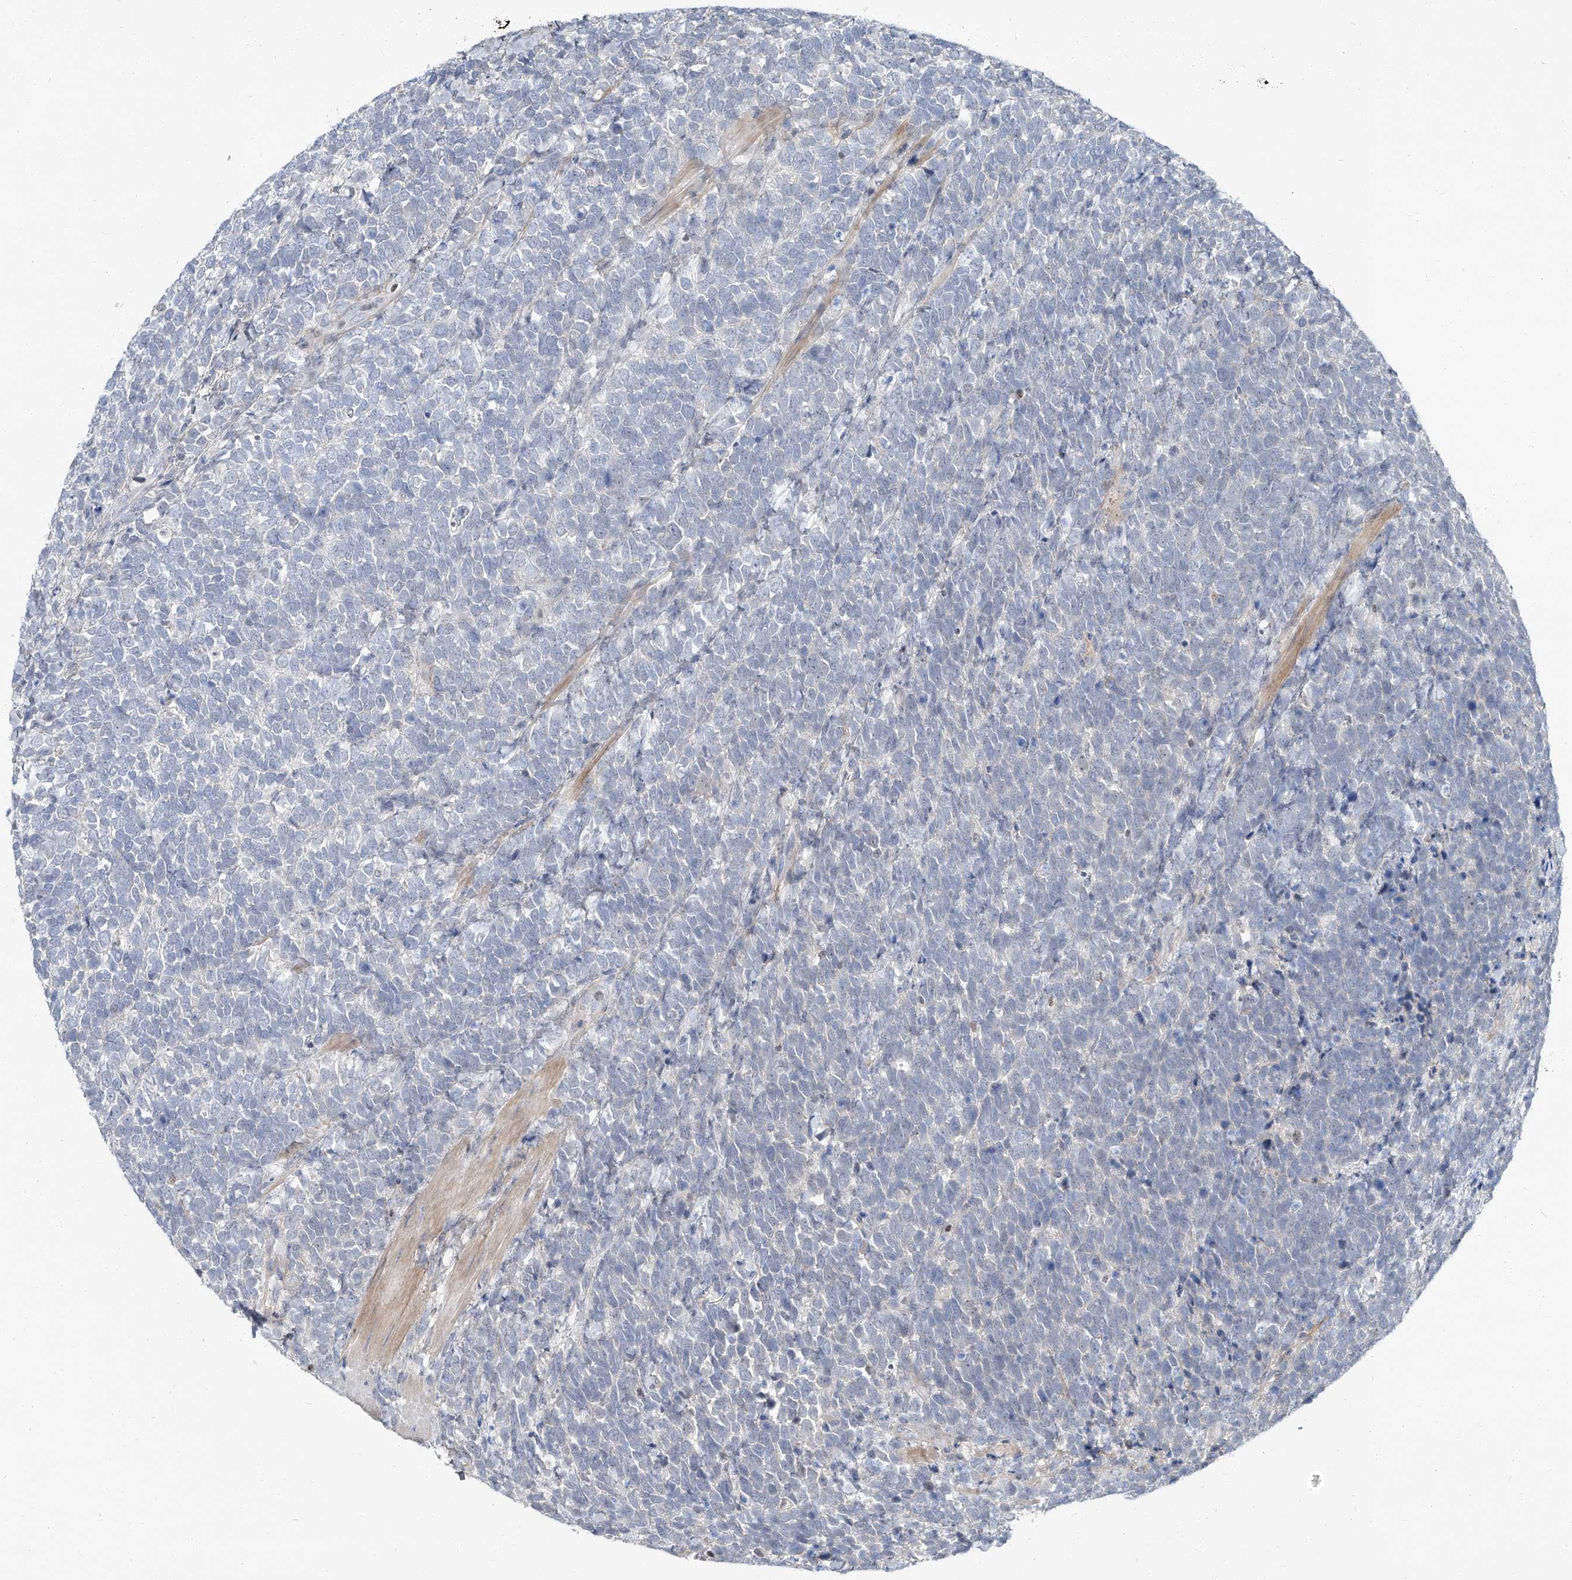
{"staining": {"intensity": "negative", "quantity": "none", "location": "none"}, "tissue": "urothelial cancer", "cell_type": "Tumor cells", "image_type": "cancer", "snomed": [{"axis": "morphology", "description": "Urothelial carcinoma, High grade"}, {"axis": "topography", "description": "Urinary bladder"}], "caption": "An immunohistochemistry photomicrograph of high-grade urothelial carcinoma is shown. There is no staining in tumor cells of high-grade urothelial carcinoma.", "gene": "HOXA3", "patient": {"sex": "female", "age": 82}}